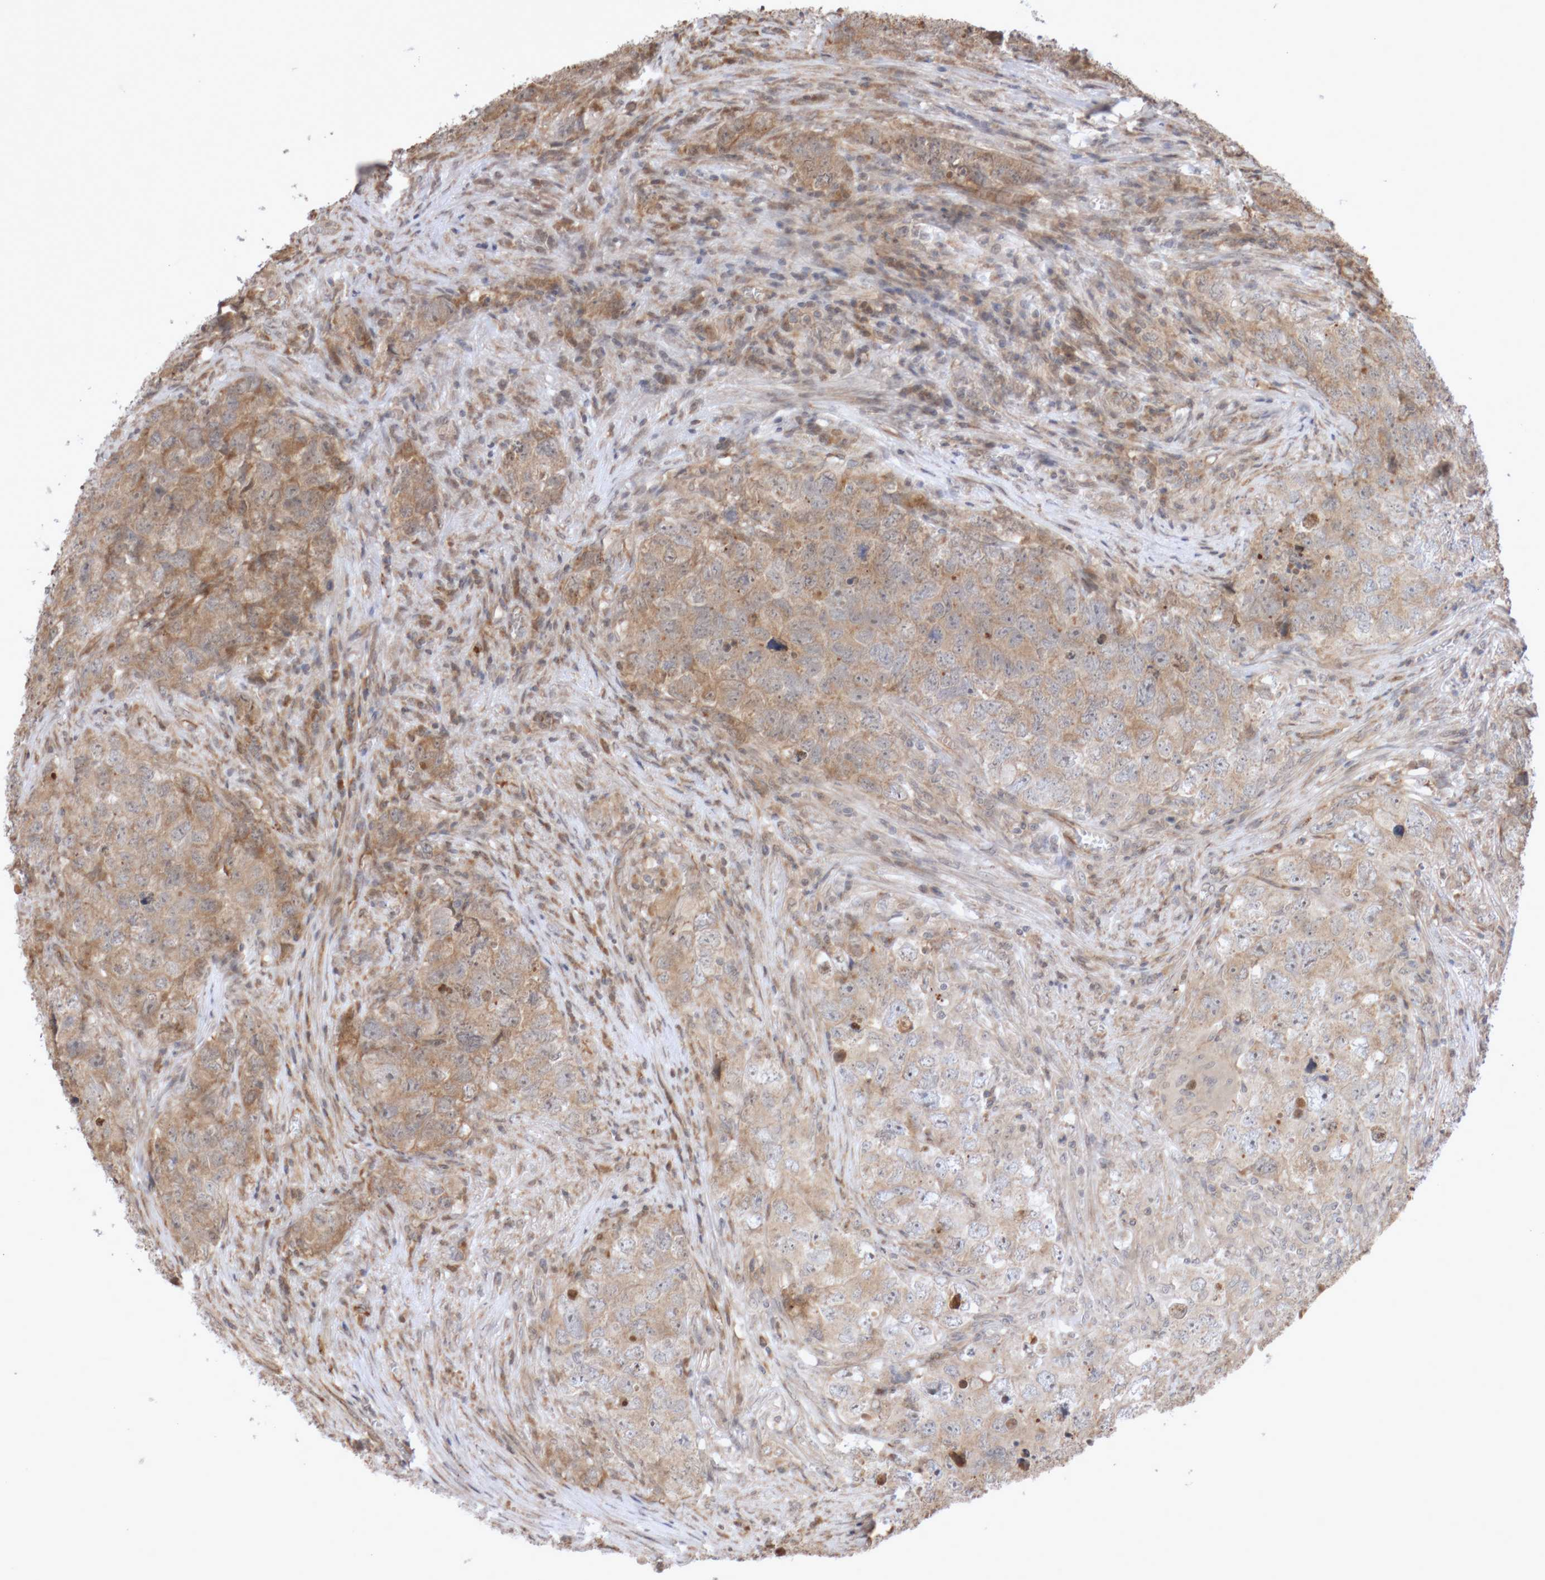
{"staining": {"intensity": "moderate", "quantity": ">75%", "location": "cytoplasmic/membranous,nuclear"}, "tissue": "testis cancer", "cell_type": "Tumor cells", "image_type": "cancer", "snomed": [{"axis": "morphology", "description": "Seminoma, NOS"}, {"axis": "morphology", "description": "Carcinoma, Embryonal, NOS"}, {"axis": "topography", "description": "Testis"}], "caption": "This is a photomicrograph of immunohistochemistry (IHC) staining of embryonal carcinoma (testis), which shows moderate expression in the cytoplasmic/membranous and nuclear of tumor cells.", "gene": "DPH7", "patient": {"sex": "male", "age": 43}}